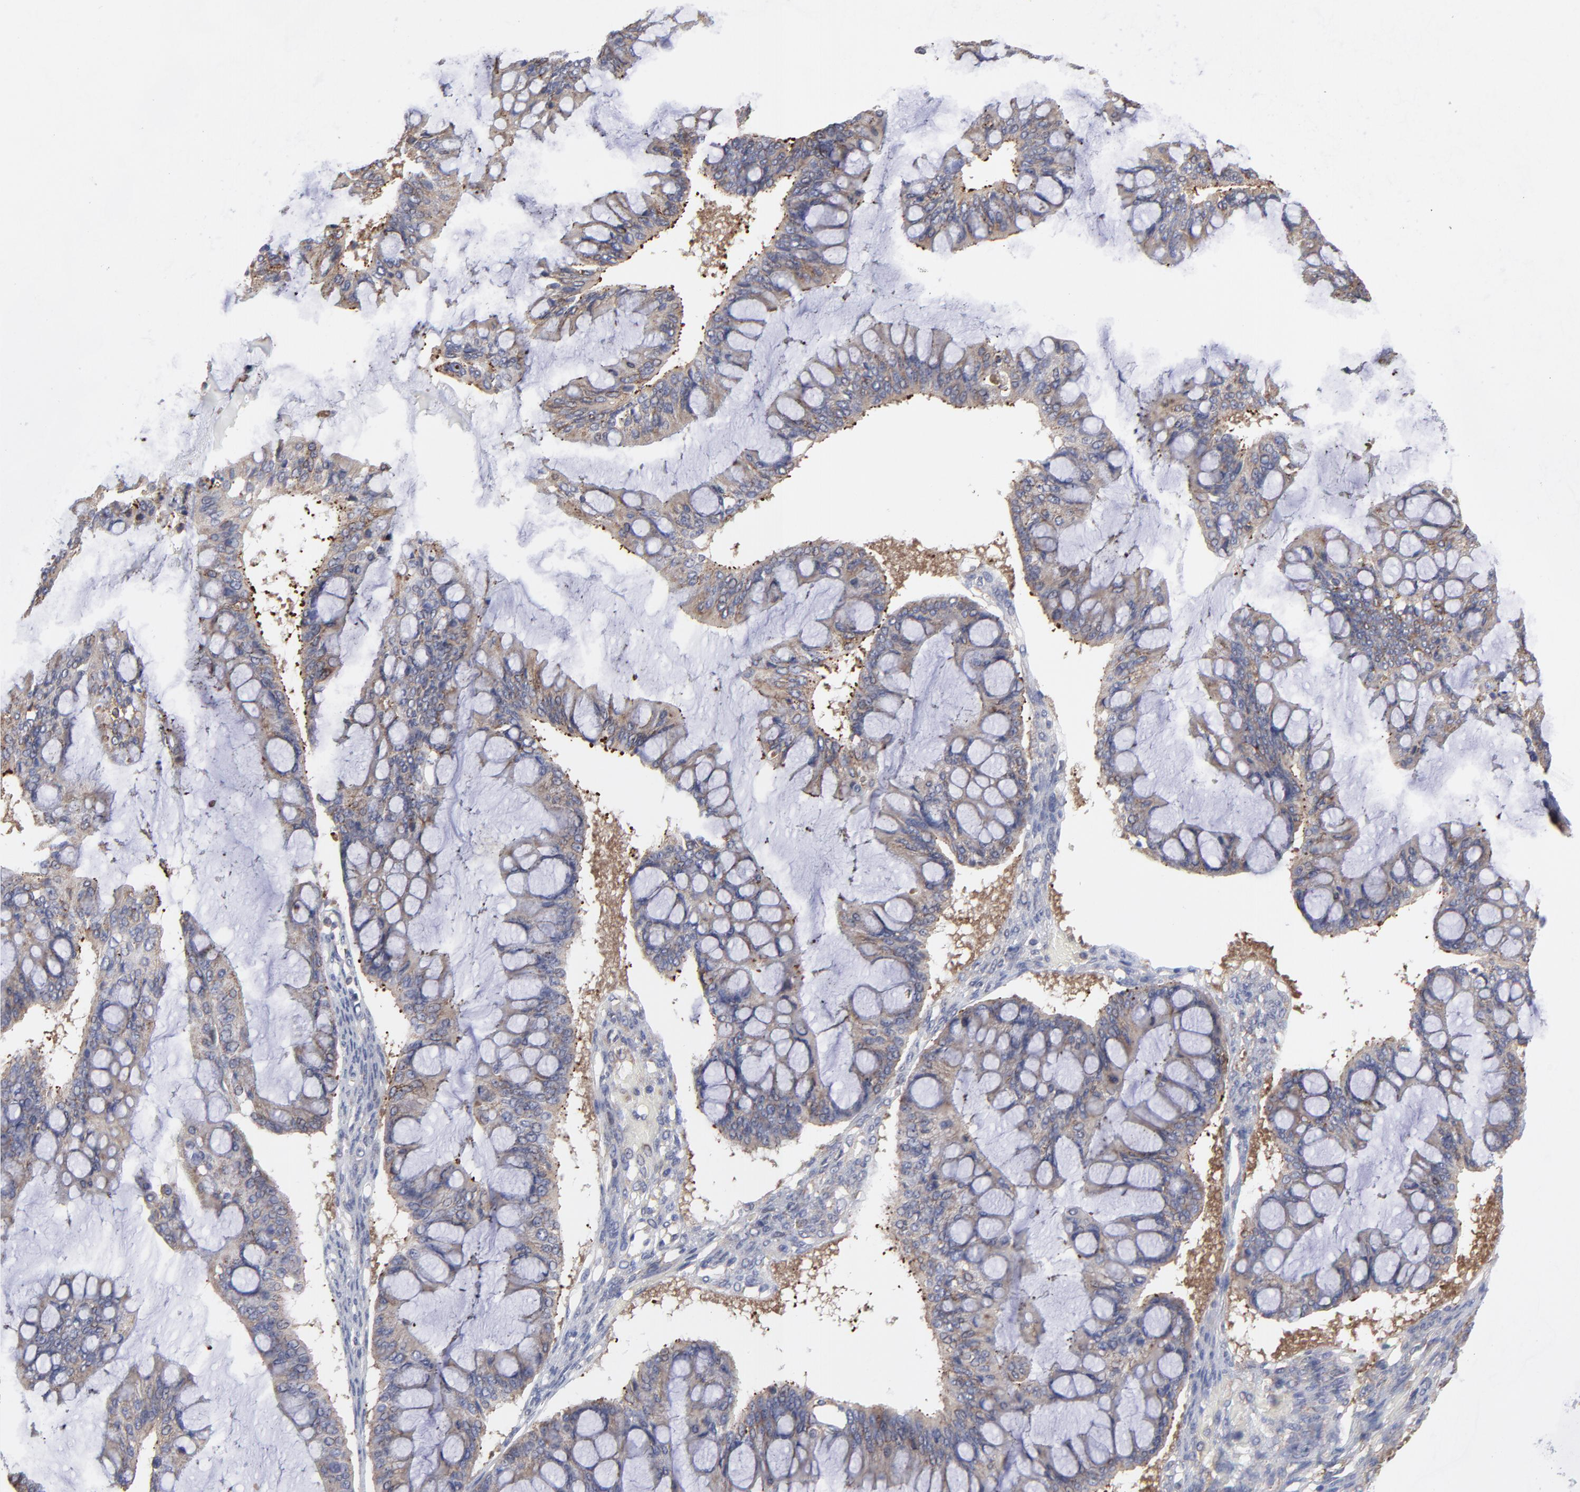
{"staining": {"intensity": "weak", "quantity": ">75%", "location": "cytoplasmic/membranous"}, "tissue": "ovarian cancer", "cell_type": "Tumor cells", "image_type": "cancer", "snomed": [{"axis": "morphology", "description": "Cystadenocarcinoma, mucinous, NOS"}, {"axis": "topography", "description": "Ovary"}], "caption": "Protein expression by immunohistochemistry (IHC) shows weak cytoplasmic/membranous expression in approximately >75% of tumor cells in ovarian cancer (mucinous cystadenocarcinoma). (Stains: DAB in brown, nuclei in blue, Microscopy: brightfield microscopy at high magnification).", "gene": "NFKBIA", "patient": {"sex": "female", "age": 73}}